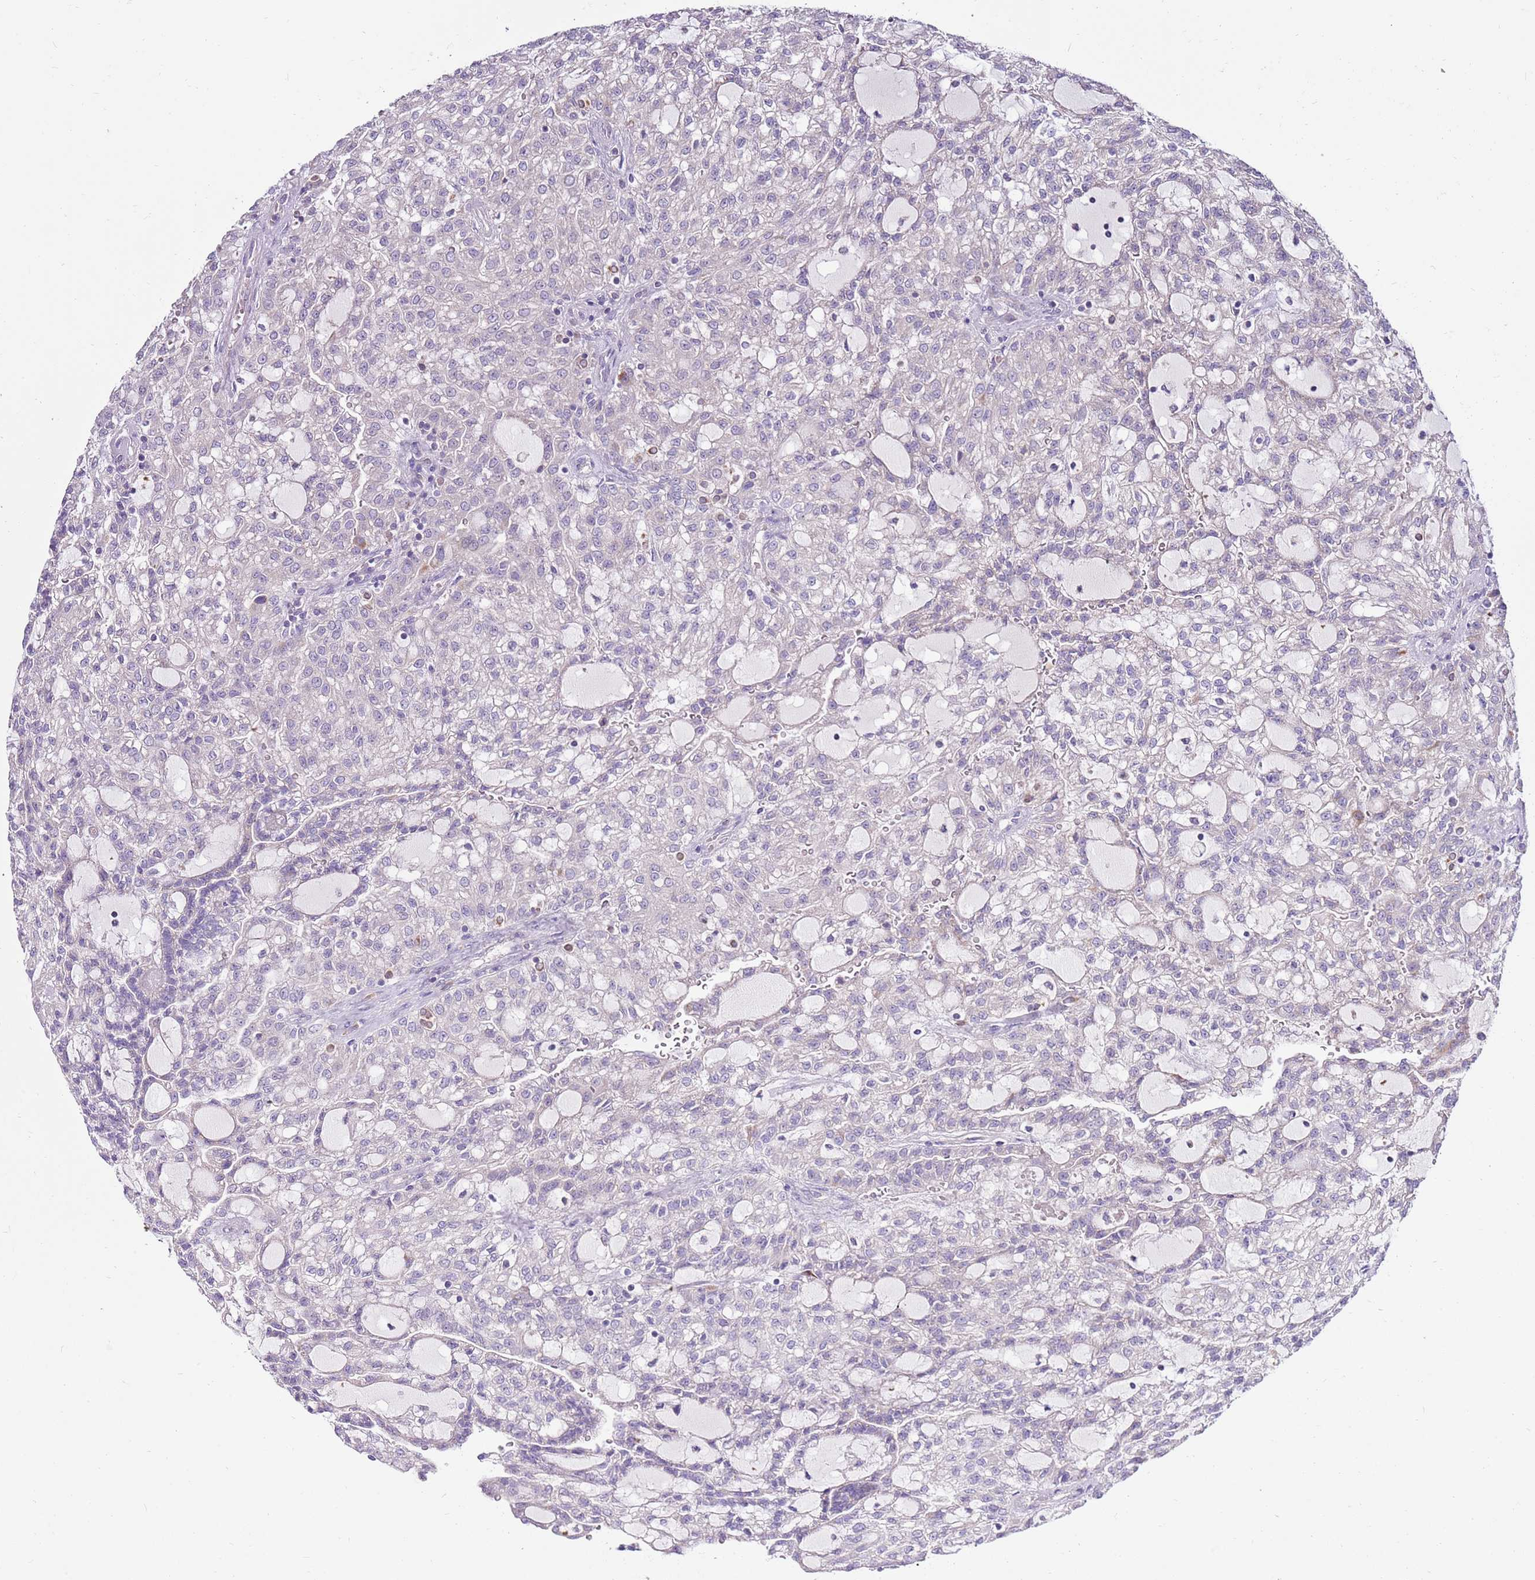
{"staining": {"intensity": "negative", "quantity": "none", "location": "none"}, "tissue": "renal cancer", "cell_type": "Tumor cells", "image_type": "cancer", "snomed": [{"axis": "morphology", "description": "Adenocarcinoma, NOS"}, {"axis": "topography", "description": "Kidney"}], "caption": "Immunohistochemistry of renal cancer shows no expression in tumor cells.", "gene": "SMG1", "patient": {"sex": "male", "age": 63}}